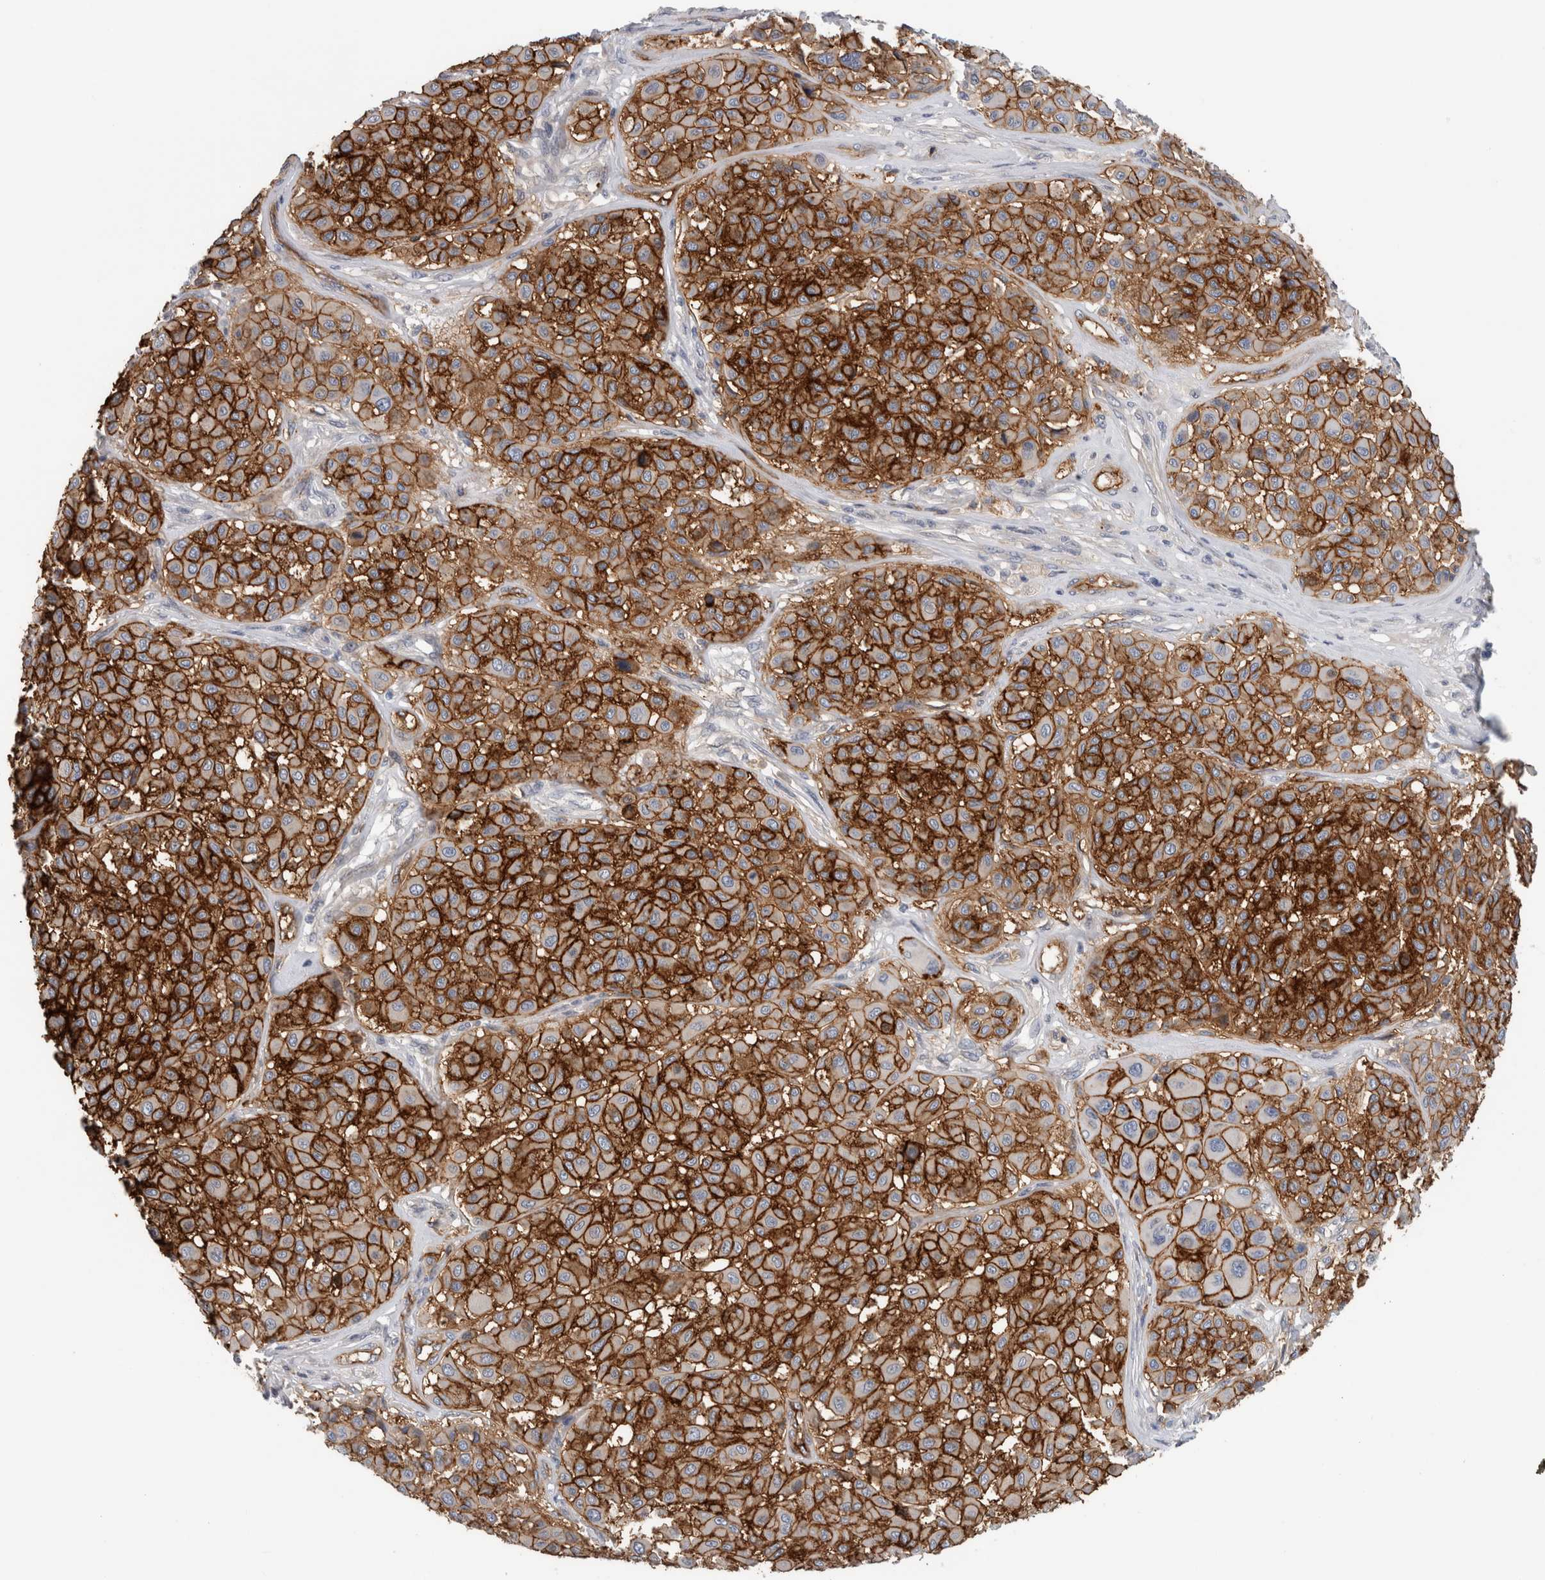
{"staining": {"intensity": "strong", "quantity": ">75%", "location": "cytoplasmic/membranous"}, "tissue": "melanoma", "cell_type": "Tumor cells", "image_type": "cancer", "snomed": [{"axis": "morphology", "description": "Malignant melanoma, Metastatic site"}, {"axis": "topography", "description": "Soft tissue"}], "caption": "Immunohistochemical staining of malignant melanoma (metastatic site) reveals high levels of strong cytoplasmic/membranous staining in about >75% of tumor cells. (DAB = brown stain, brightfield microscopy at high magnification).", "gene": "CD59", "patient": {"sex": "male", "age": 41}}